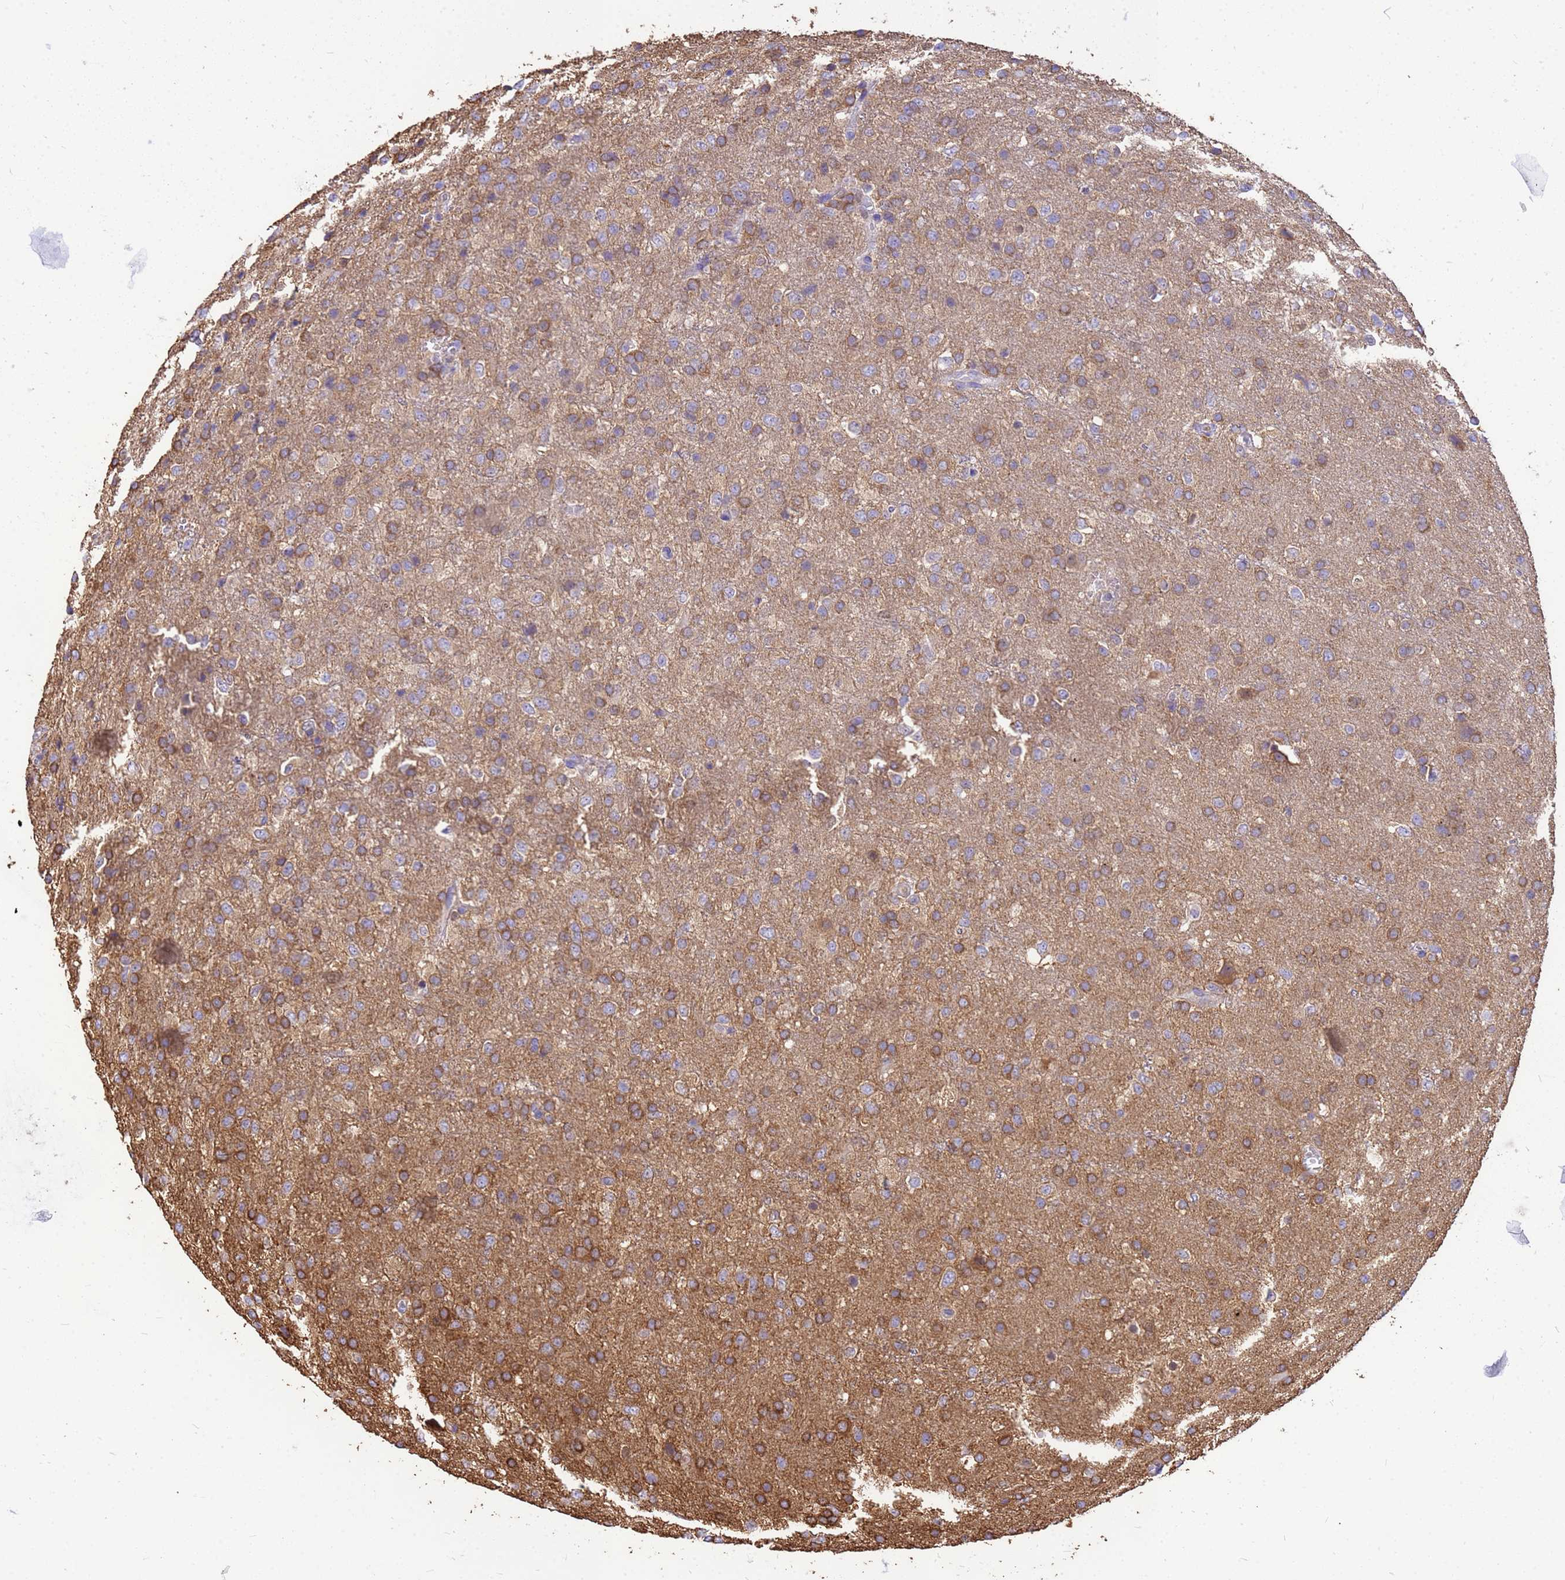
{"staining": {"intensity": "moderate", "quantity": "25%-75%", "location": "cytoplasmic/membranous"}, "tissue": "glioma", "cell_type": "Tumor cells", "image_type": "cancer", "snomed": [{"axis": "morphology", "description": "Glioma, malignant, High grade"}, {"axis": "topography", "description": "Brain"}], "caption": "Moderate cytoplasmic/membranous positivity for a protein is seen in approximately 25%-75% of tumor cells of high-grade glioma (malignant) using IHC.", "gene": "TUBB1", "patient": {"sex": "female", "age": 74}}